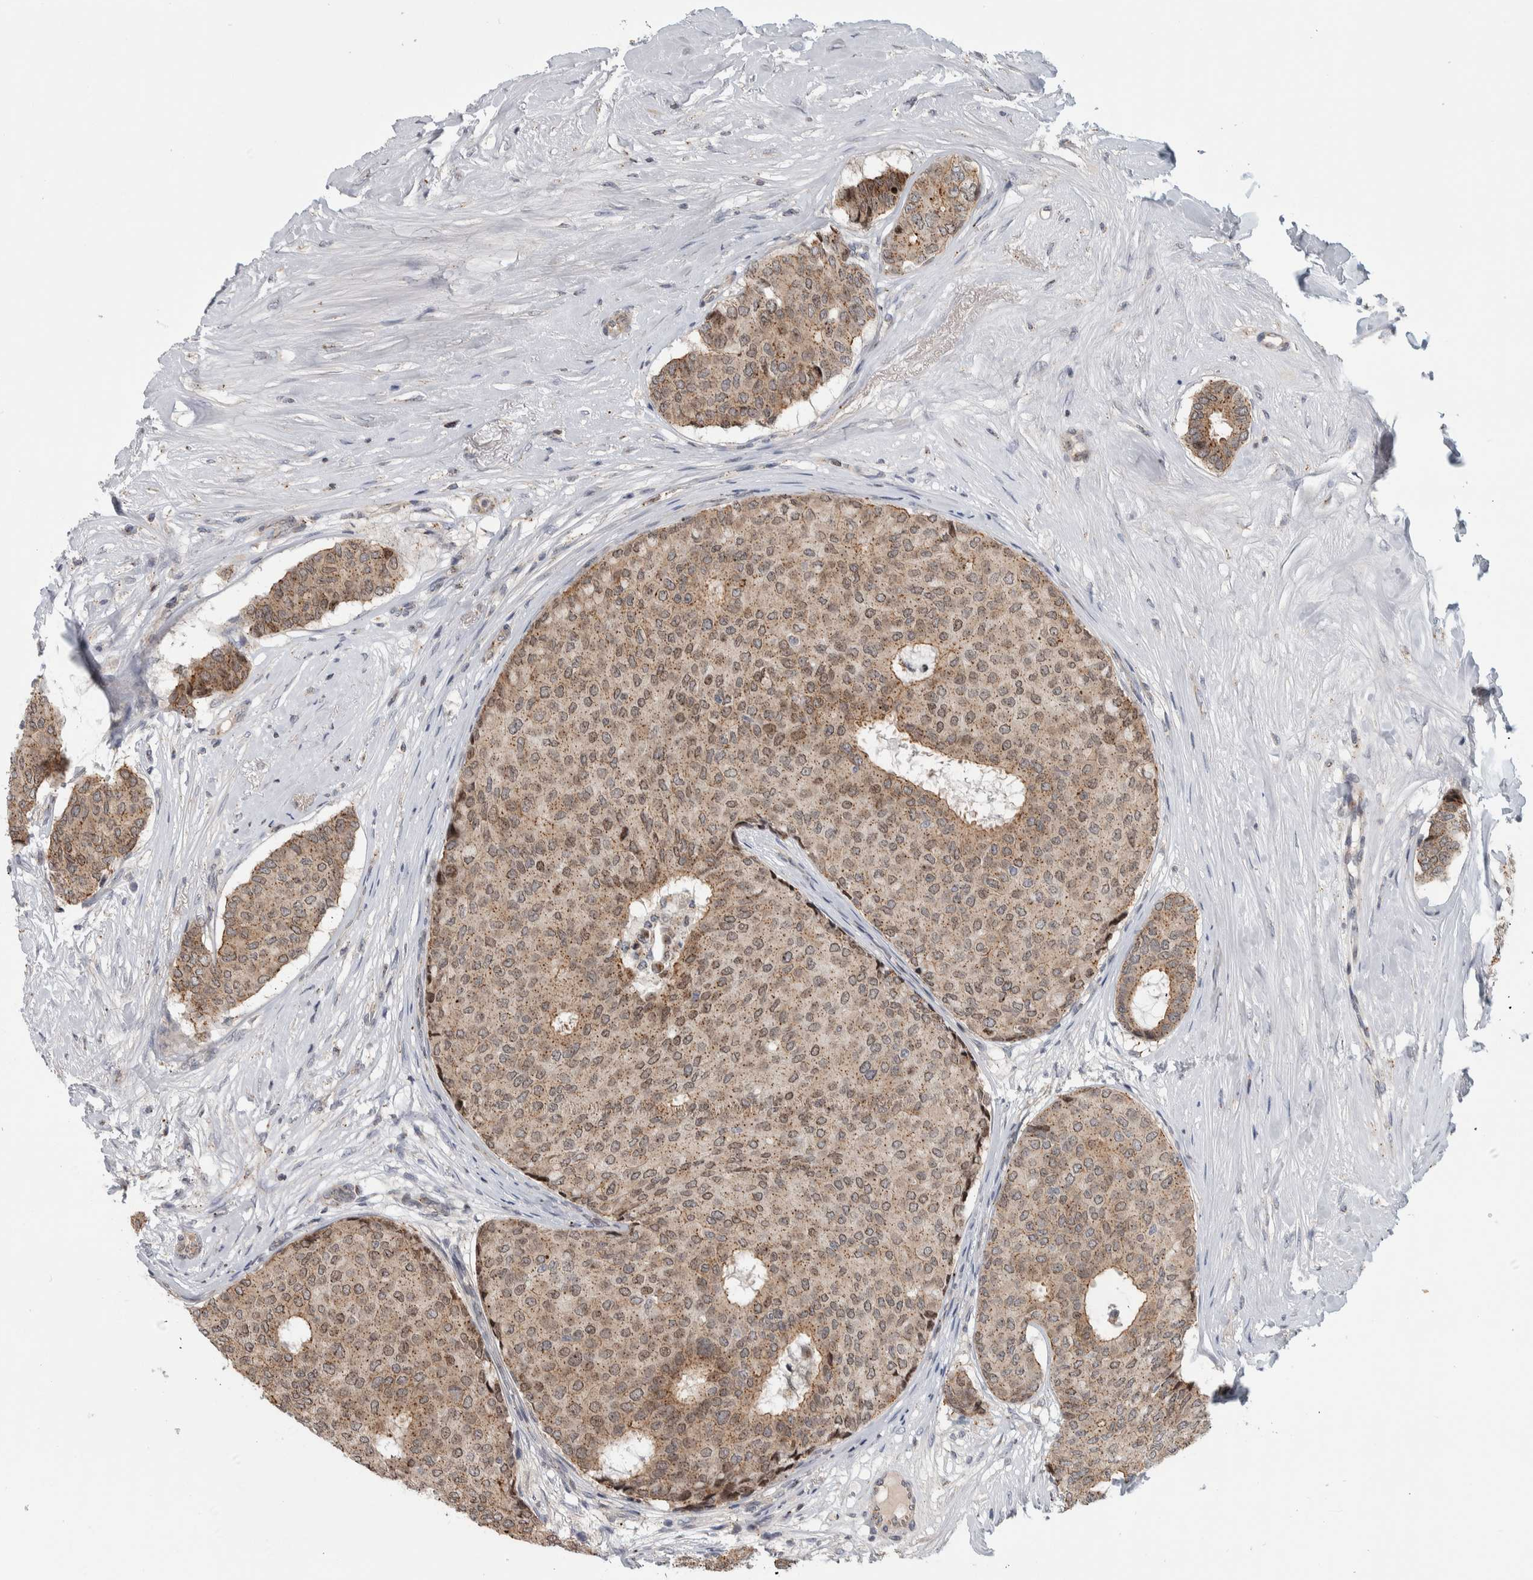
{"staining": {"intensity": "moderate", "quantity": ">75%", "location": "cytoplasmic/membranous,nuclear"}, "tissue": "breast cancer", "cell_type": "Tumor cells", "image_type": "cancer", "snomed": [{"axis": "morphology", "description": "Duct carcinoma"}, {"axis": "topography", "description": "Breast"}], "caption": "Breast intraductal carcinoma was stained to show a protein in brown. There is medium levels of moderate cytoplasmic/membranous and nuclear positivity in approximately >75% of tumor cells.", "gene": "MSL1", "patient": {"sex": "female", "age": 75}}